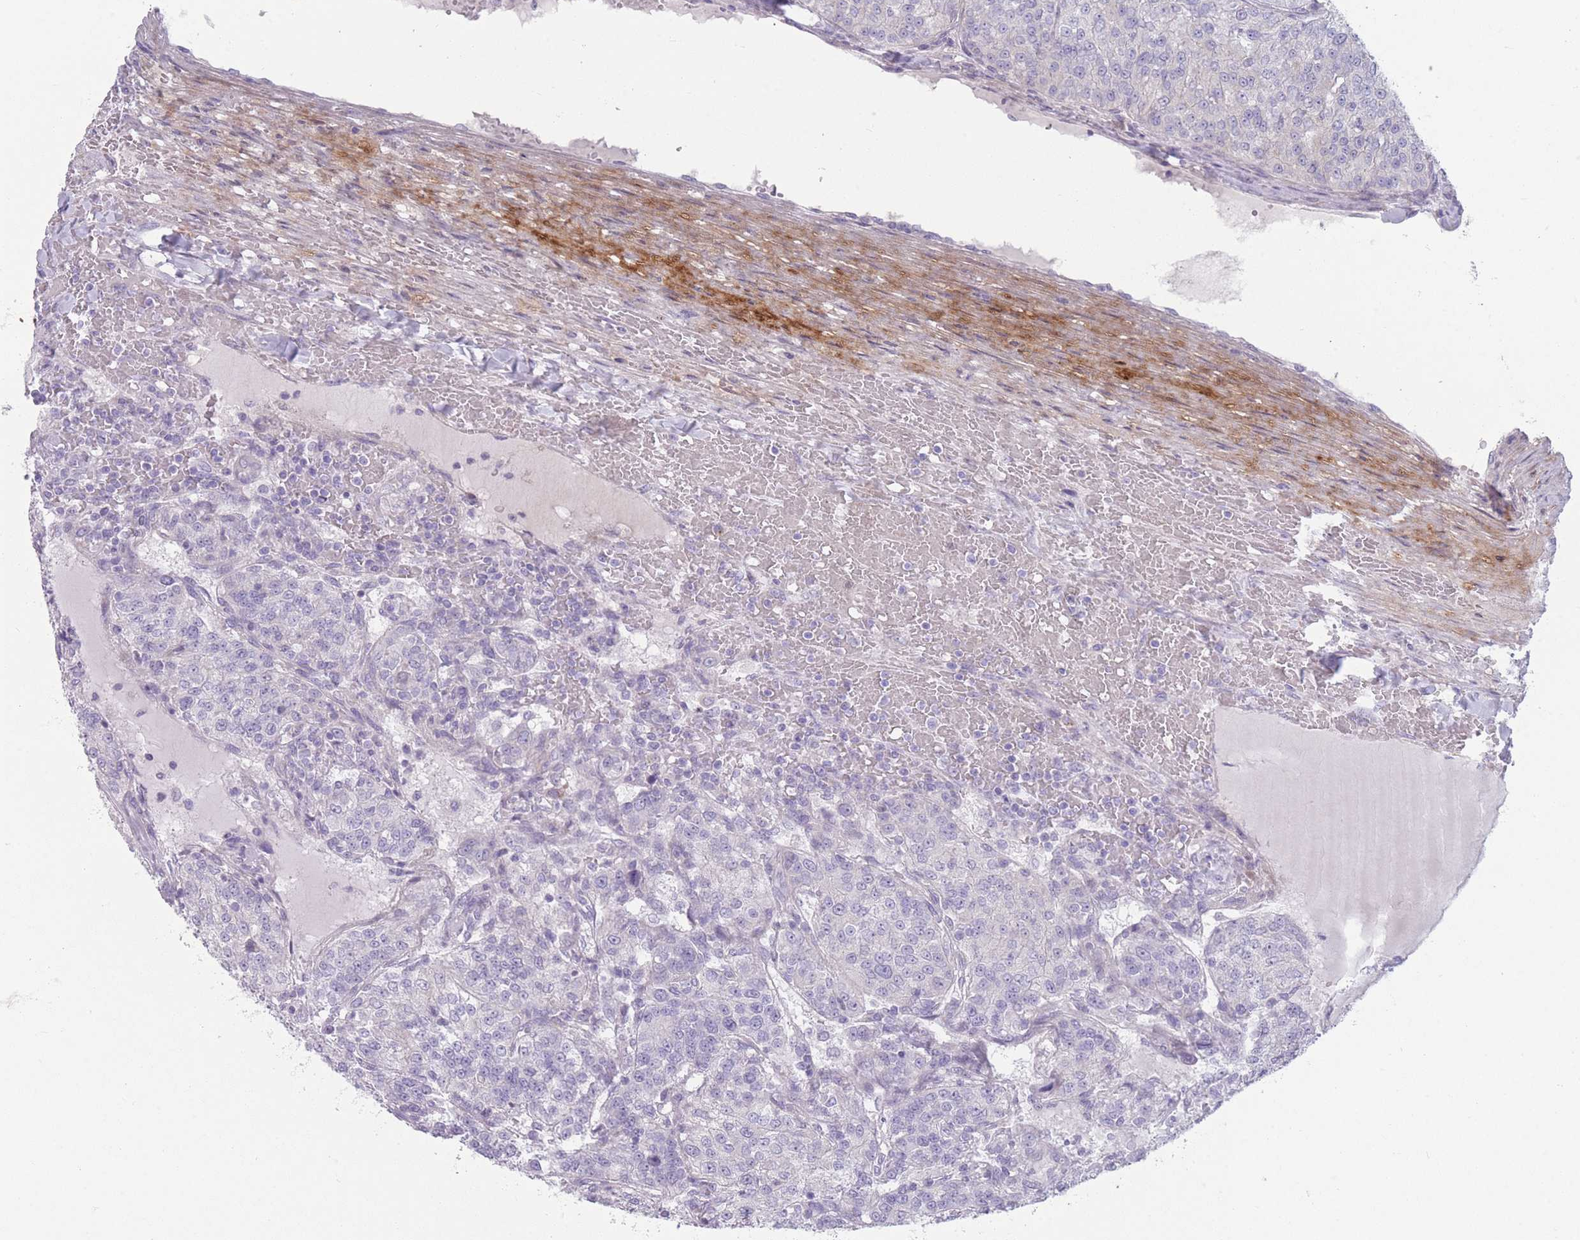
{"staining": {"intensity": "negative", "quantity": "none", "location": "none"}, "tissue": "renal cancer", "cell_type": "Tumor cells", "image_type": "cancer", "snomed": [{"axis": "morphology", "description": "Adenocarcinoma, NOS"}, {"axis": "topography", "description": "Kidney"}], "caption": "A micrograph of renal cancer (adenocarcinoma) stained for a protein shows no brown staining in tumor cells.", "gene": "PAIP2B", "patient": {"sex": "female", "age": 63}}